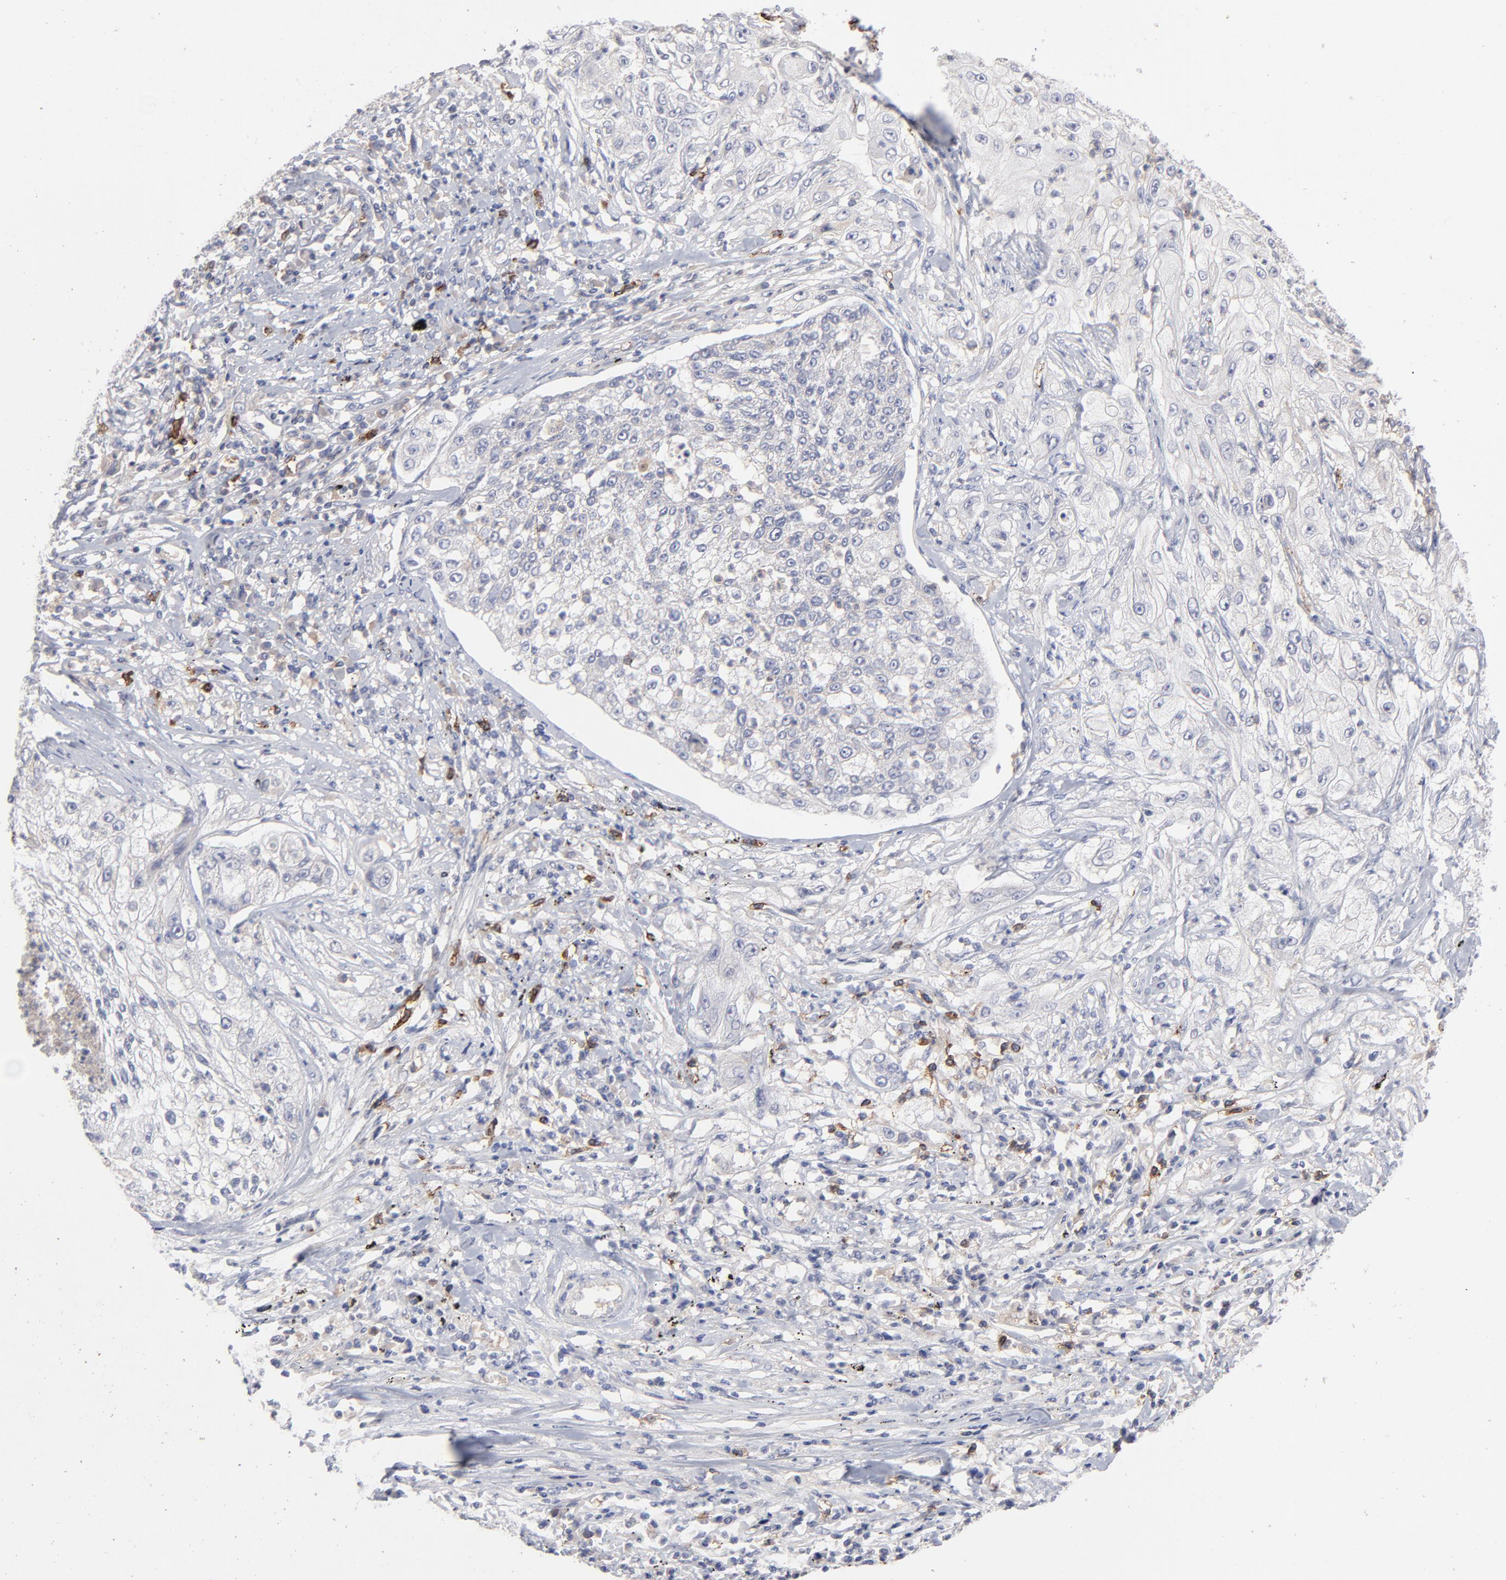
{"staining": {"intensity": "negative", "quantity": "none", "location": "none"}, "tissue": "lung cancer", "cell_type": "Tumor cells", "image_type": "cancer", "snomed": [{"axis": "morphology", "description": "Inflammation, NOS"}, {"axis": "morphology", "description": "Squamous cell carcinoma, NOS"}, {"axis": "topography", "description": "Lymph node"}, {"axis": "topography", "description": "Soft tissue"}, {"axis": "topography", "description": "Lung"}], "caption": "Micrograph shows no significant protein staining in tumor cells of lung cancer (squamous cell carcinoma).", "gene": "CCR3", "patient": {"sex": "male", "age": 66}}